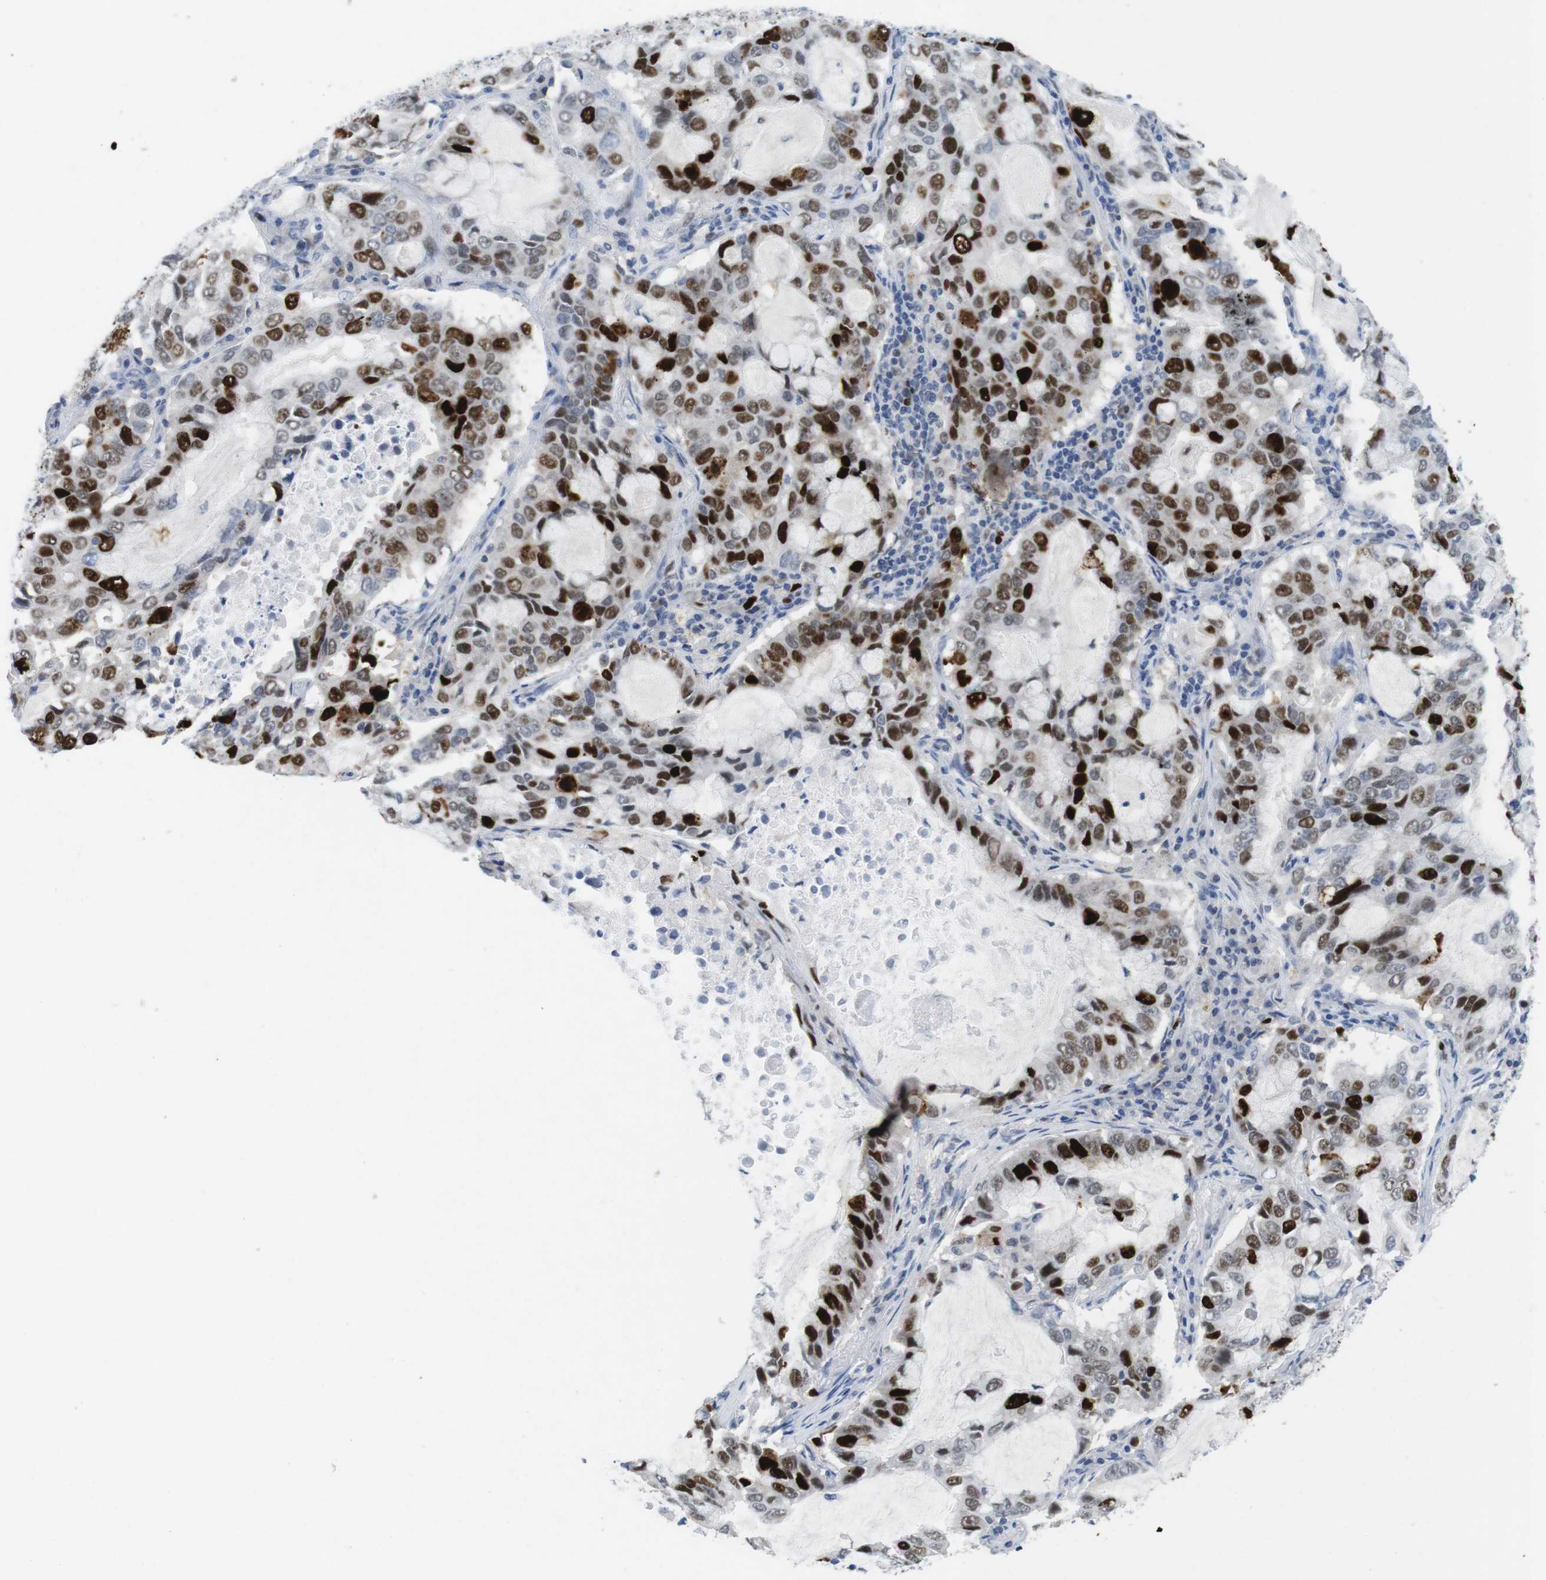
{"staining": {"intensity": "strong", "quantity": "25%-75%", "location": "nuclear"}, "tissue": "lung cancer", "cell_type": "Tumor cells", "image_type": "cancer", "snomed": [{"axis": "morphology", "description": "Adenocarcinoma, NOS"}, {"axis": "topography", "description": "Lung"}], "caption": "Strong nuclear positivity for a protein is seen in about 25%-75% of tumor cells of lung adenocarcinoma using IHC.", "gene": "KPNA2", "patient": {"sex": "male", "age": 64}}